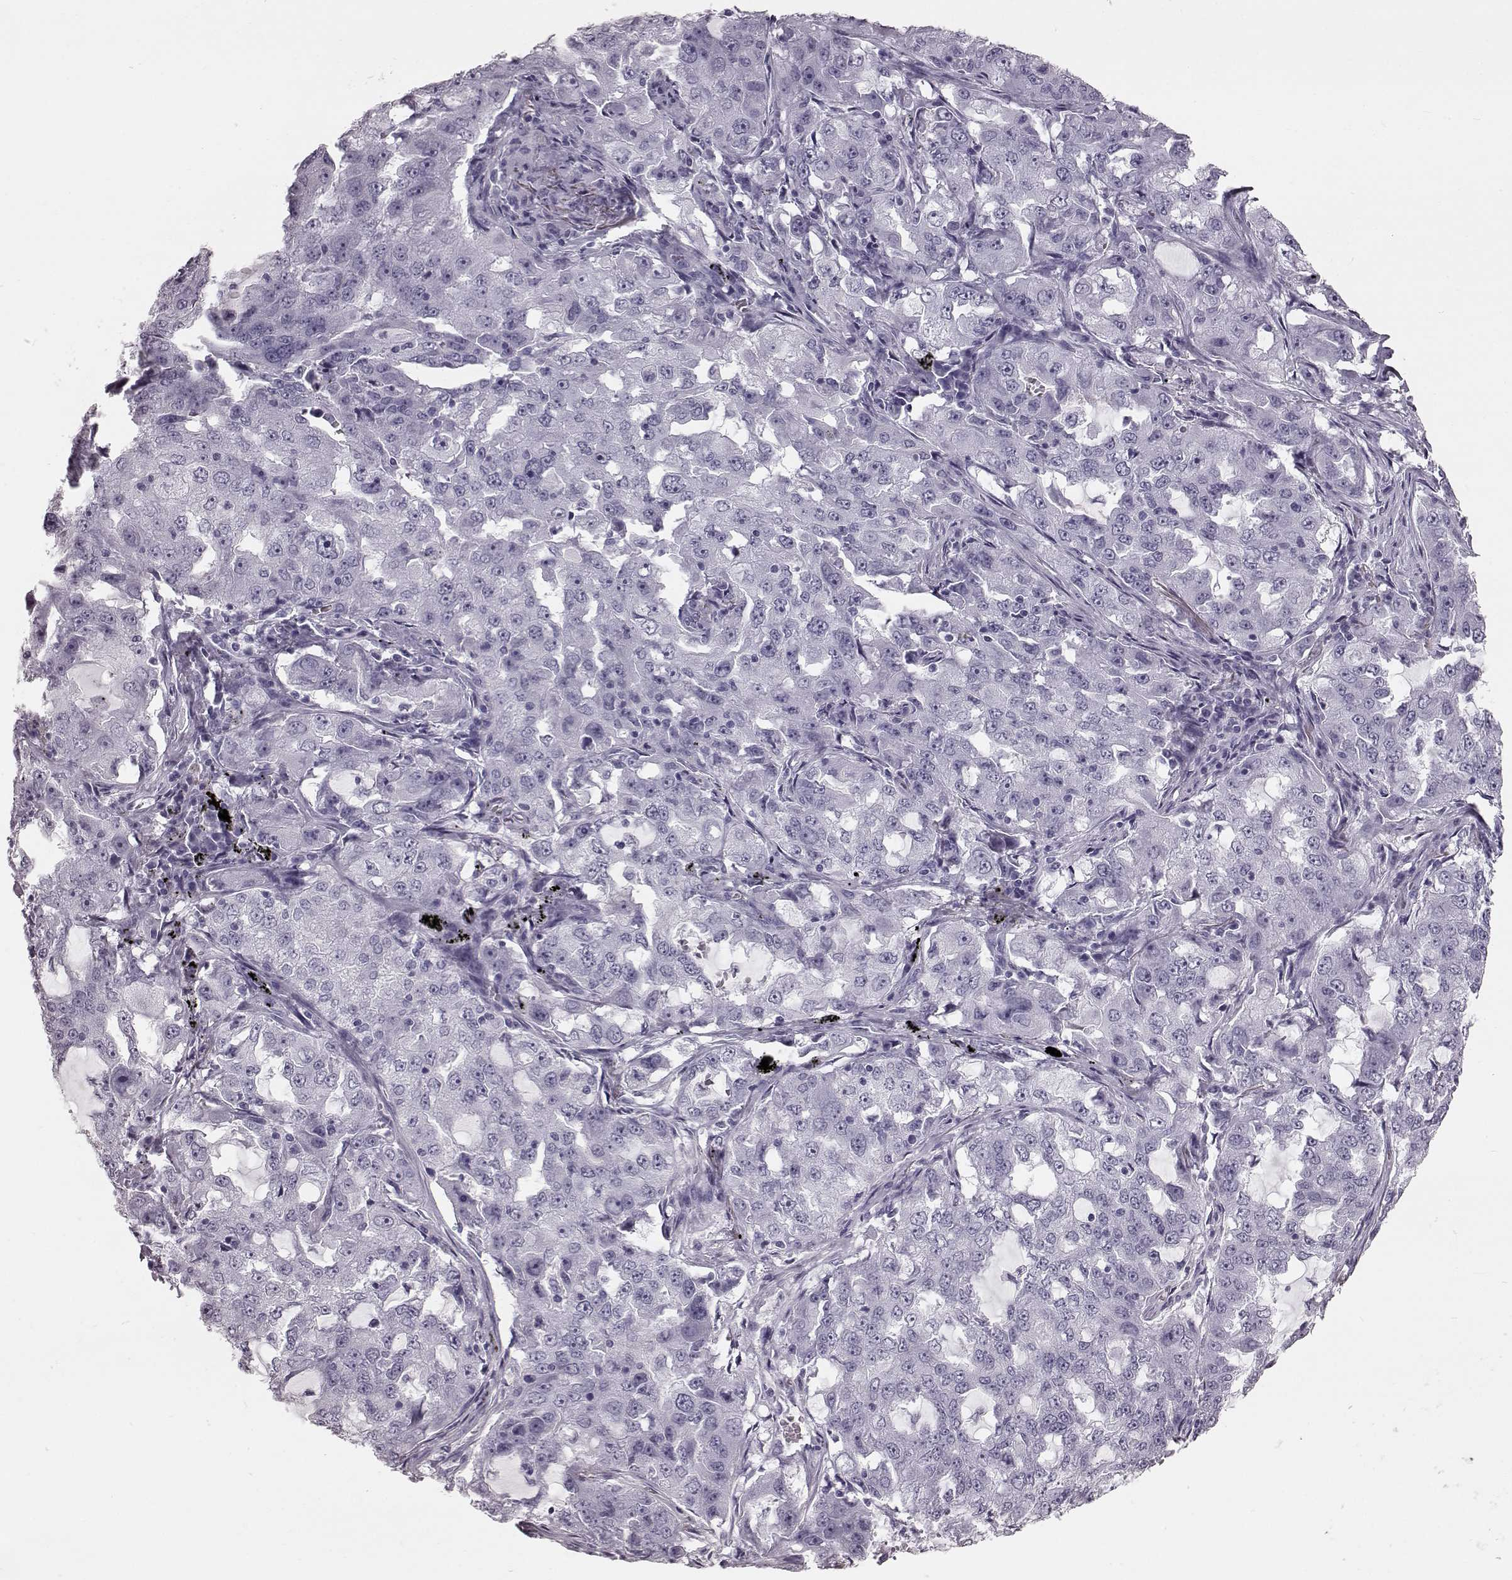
{"staining": {"intensity": "negative", "quantity": "none", "location": "none"}, "tissue": "lung cancer", "cell_type": "Tumor cells", "image_type": "cancer", "snomed": [{"axis": "morphology", "description": "Adenocarcinoma, NOS"}, {"axis": "topography", "description": "Lung"}], "caption": "IHC of human adenocarcinoma (lung) displays no positivity in tumor cells.", "gene": "TCHHL1", "patient": {"sex": "female", "age": 61}}